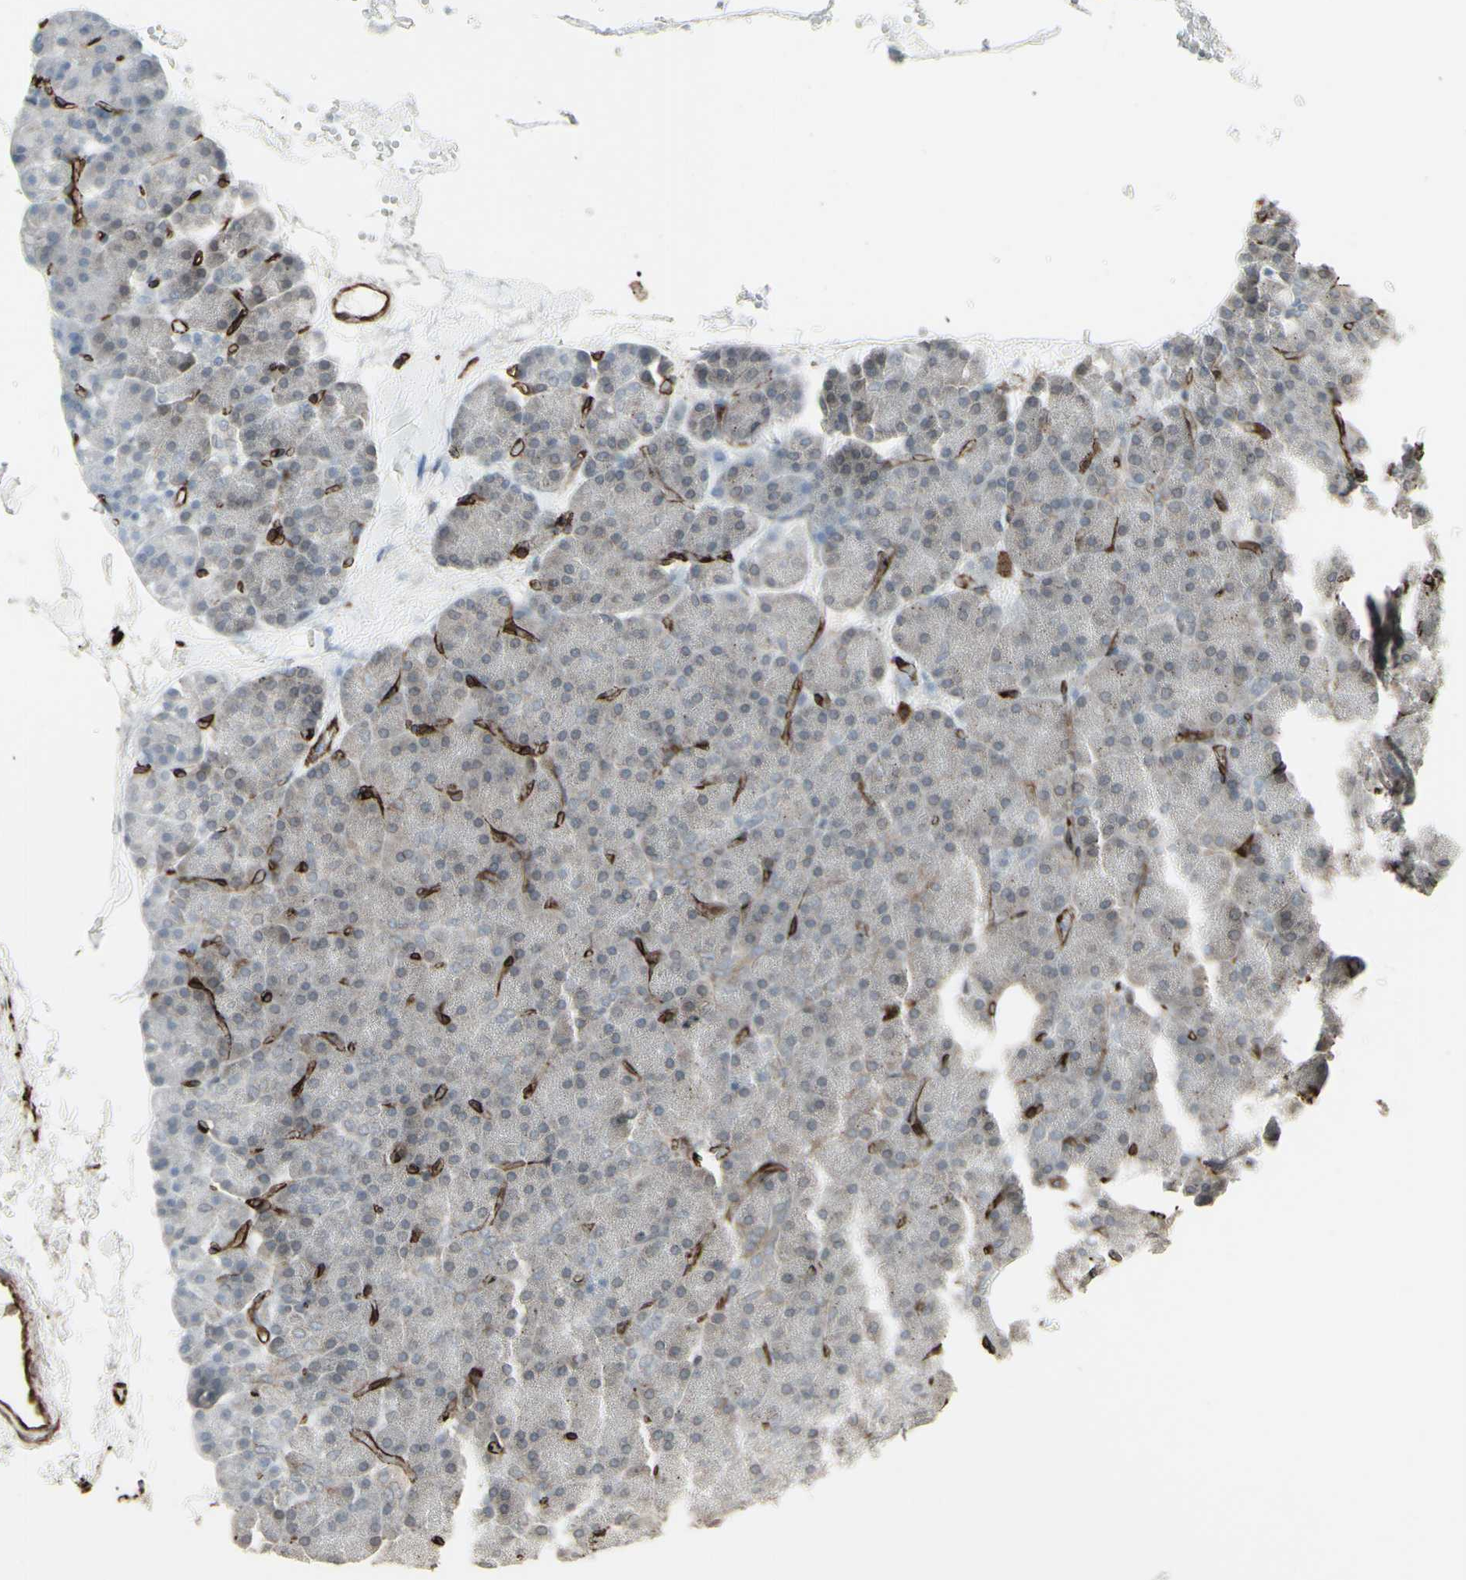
{"staining": {"intensity": "weak", "quantity": "<25%", "location": "cytoplasmic/membranous,nuclear"}, "tissue": "pancreas", "cell_type": "Exocrine glandular cells", "image_type": "normal", "snomed": [{"axis": "morphology", "description": "Normal tissue, NOS"}, {"axis": "topography", "description": "Pancreas"}], "caption": "Immunohistochemical staining of normal pancreas reveals no significant positivity in exocrine glandular cells. Nuclei are stained in blue.", "gene": "DTX3L", "patient": {"sex": "female", "age": 35}}